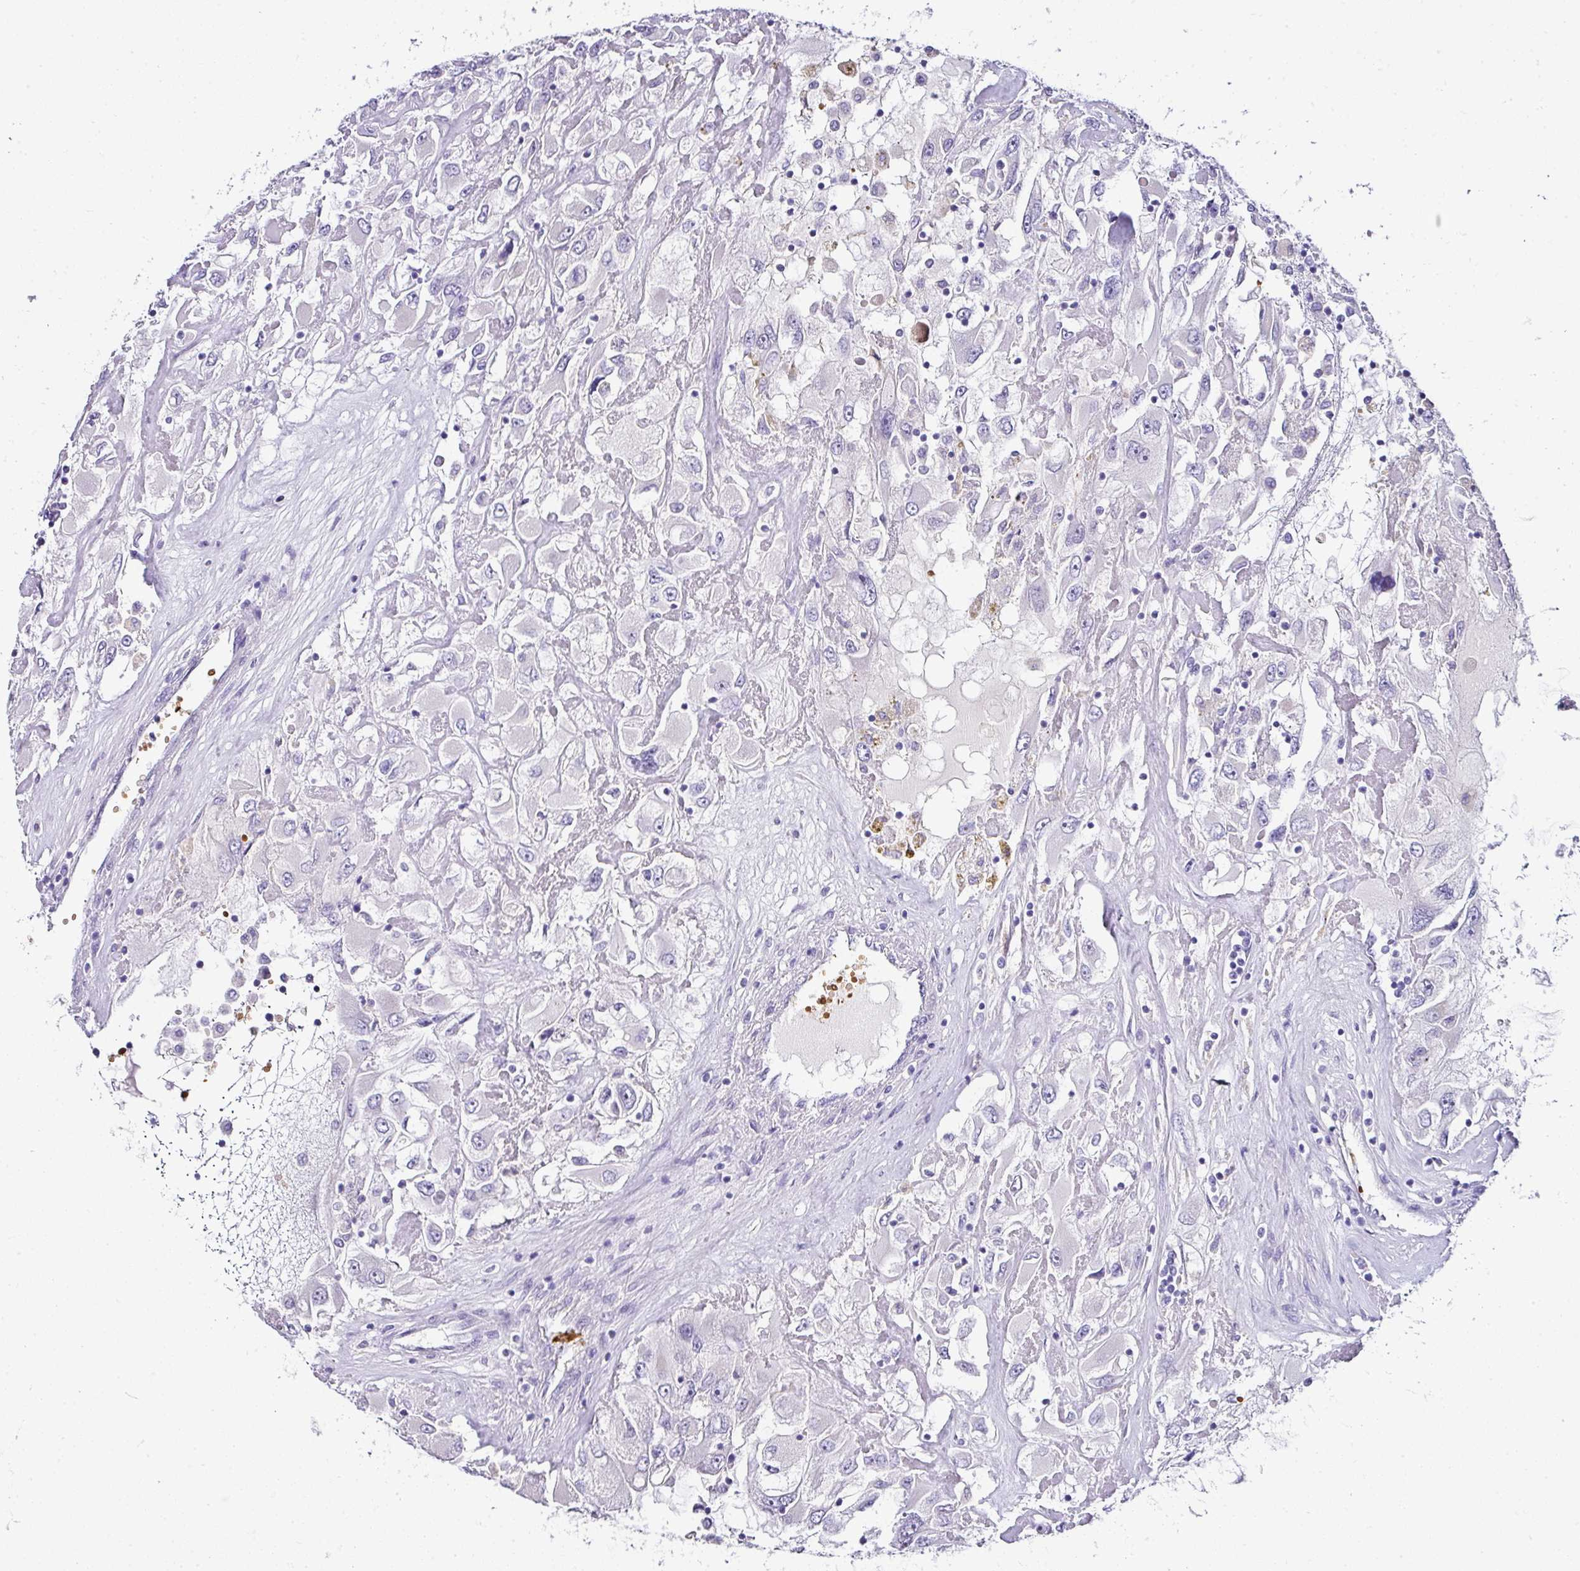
{"staining": {"intensity": "negative", "quantity": "none", "location": "none"}, "tissue": "renal cancer", "cell_type": "Tumor cells", "image_type": "cancer", "snomed": [{"axis": "morphology", "description": "Adenocarcinoma, NOS"}, {"axis": "topography", "description": "Kidney"}], "caption": "Immunohistochemical staining of renal cancer shows no significant positivity in tumor cells.", "gene": "NAPSA", "patient": {"sex": "female", "age": 52}}